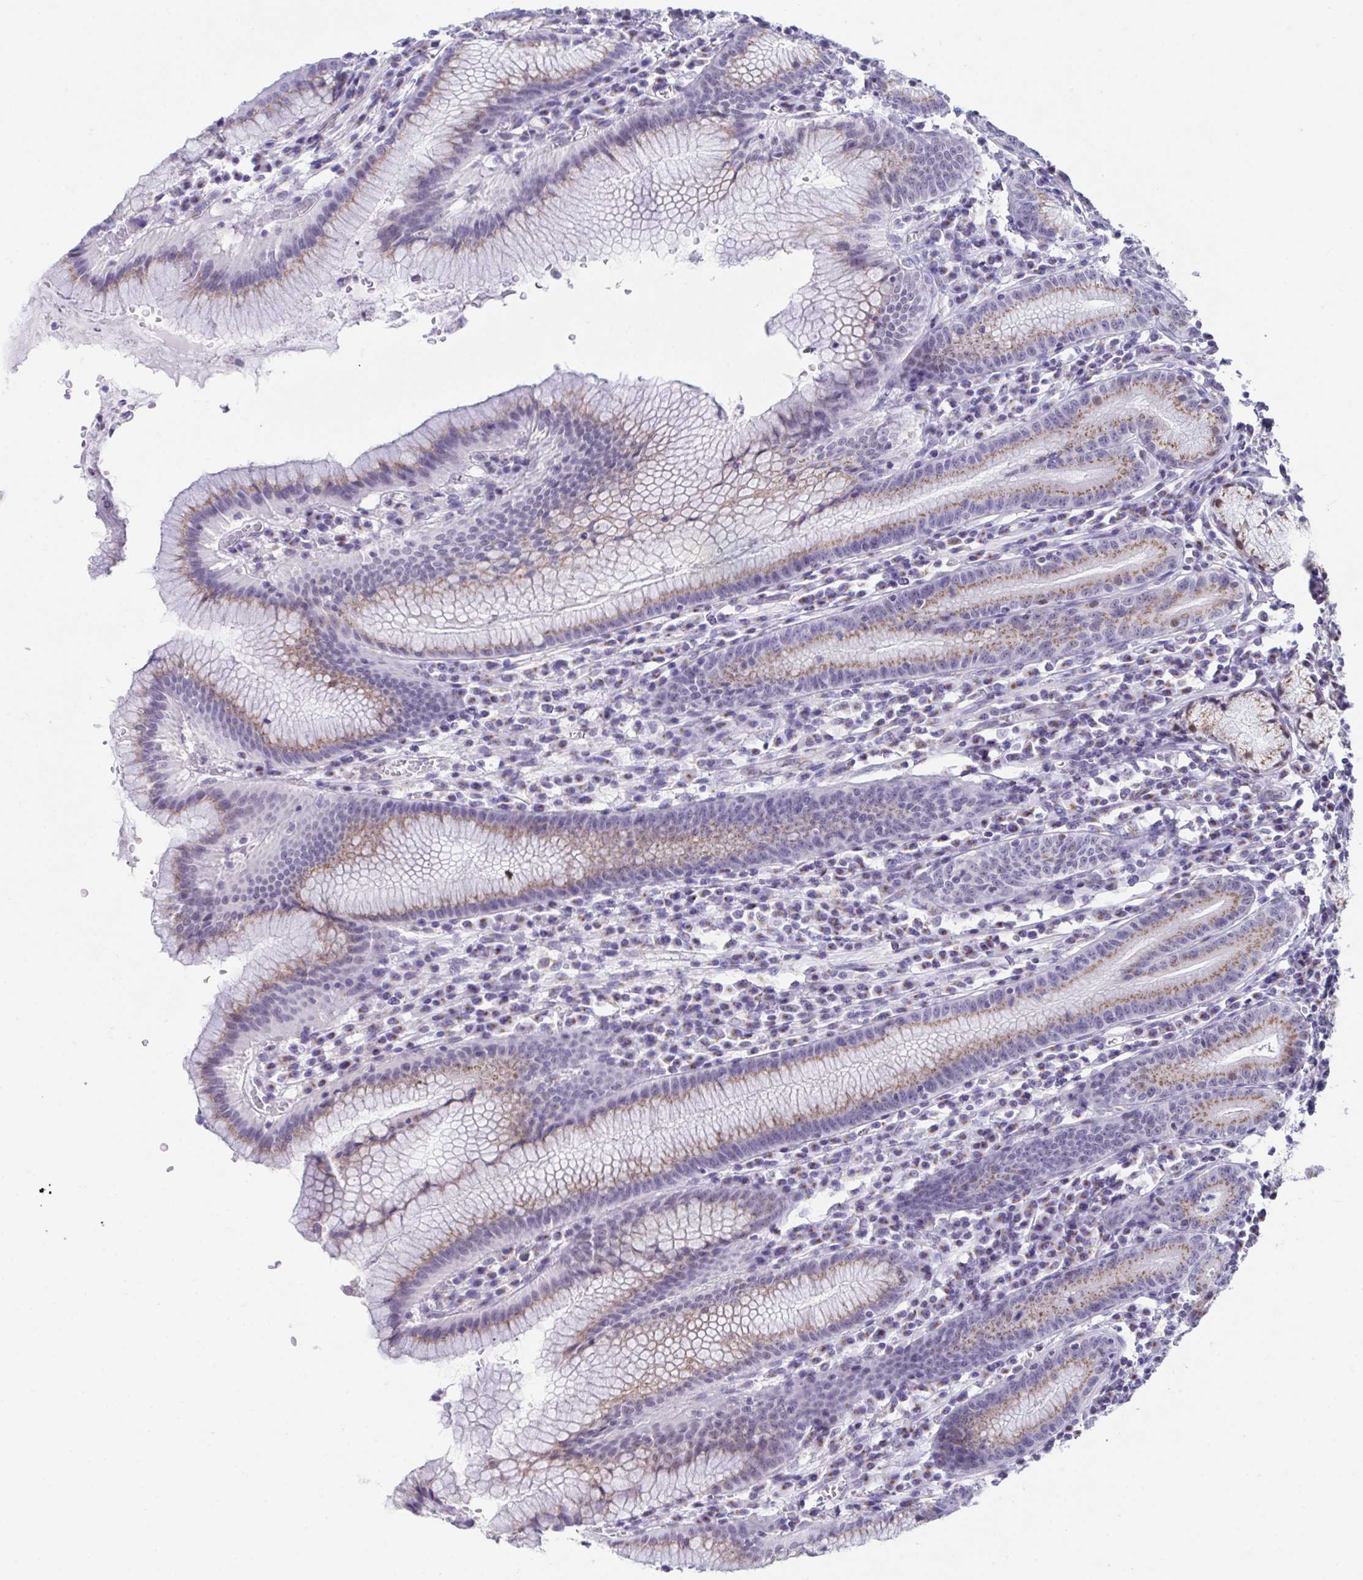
{"staining": {"intensity": "moderate", "quantity": "25%-75%", "location": "cytoplasmic/membranous"}, "tissue": "stomach", "cell_type": "Glandular cells", "image_type": "normal", "snomed": [{"axis": "morphology", "description": "Normal tissue, NOS"}, {"axis": "topography", "description": "Stomach"}], "caption": "DAB (3,3'-diaminobenzidine) immunohistochemical staining of benign stomach displays moderate cytoplasmic/membranous protein staining in about 25%-75% of glandular cells. (IHC, brightfield microscopy, high magnification).", "gene": "SCLY", "patient": {"sex": "male", "age": 55}}